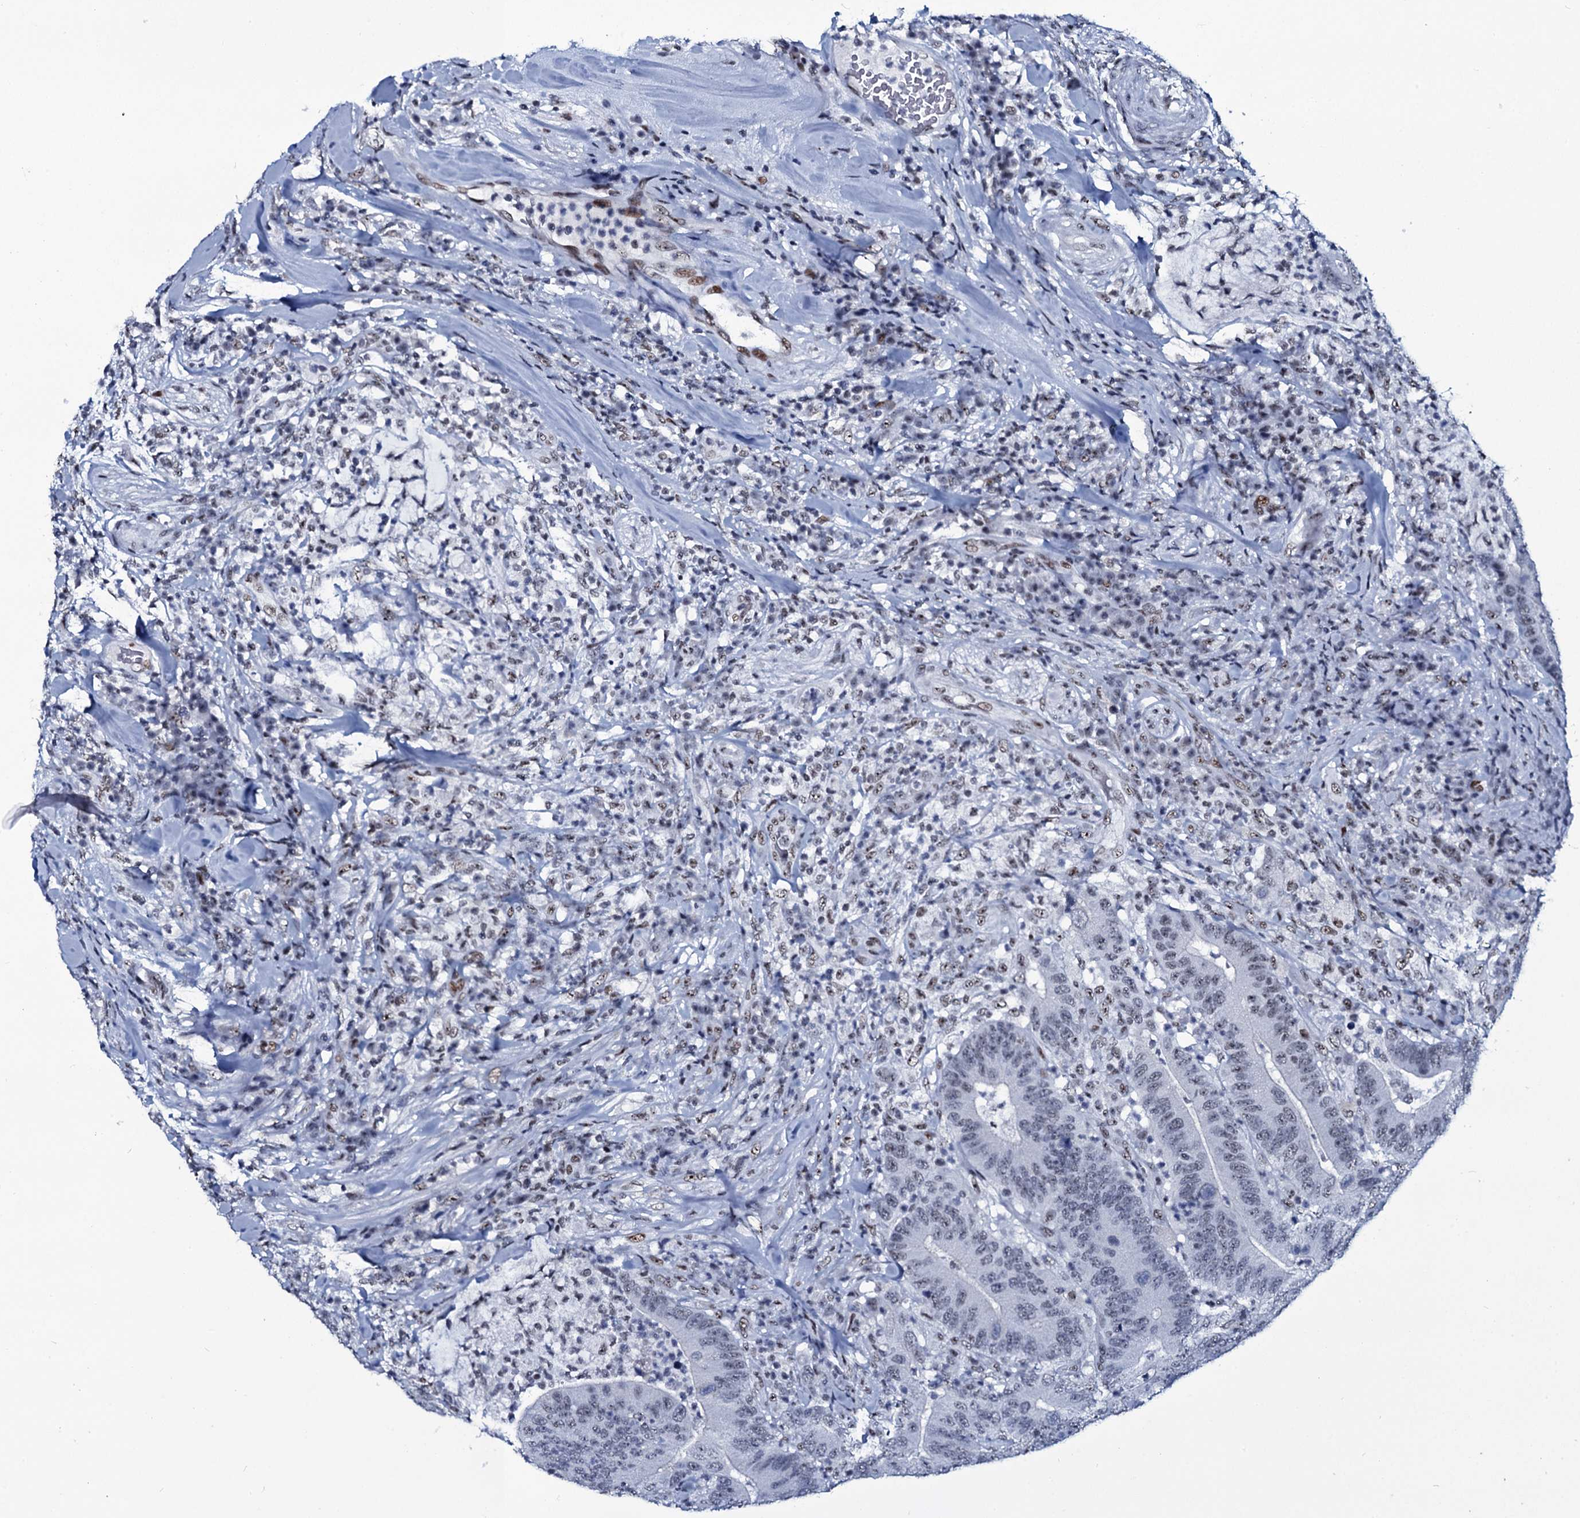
{"staining": {"intensity": "moderate", "quantity": "<25%", "location": "nuclear"}, "tissue": "colorectal cancer", "cell_type": "Tumor cells", "image_type": "cancer", "snomed": [{"axis": "morphology", "description": "Adenocarcinoma, NOS"}, {"axis": "topography", "description": "Colon"}], "caption": "Tumor cells reveal moderate nuclear positivity in about <25% of cells in adenocarcinoma (colorectal).", "gene": "ZMIZ2", "patient": {"sex": "female", "age": 66}}